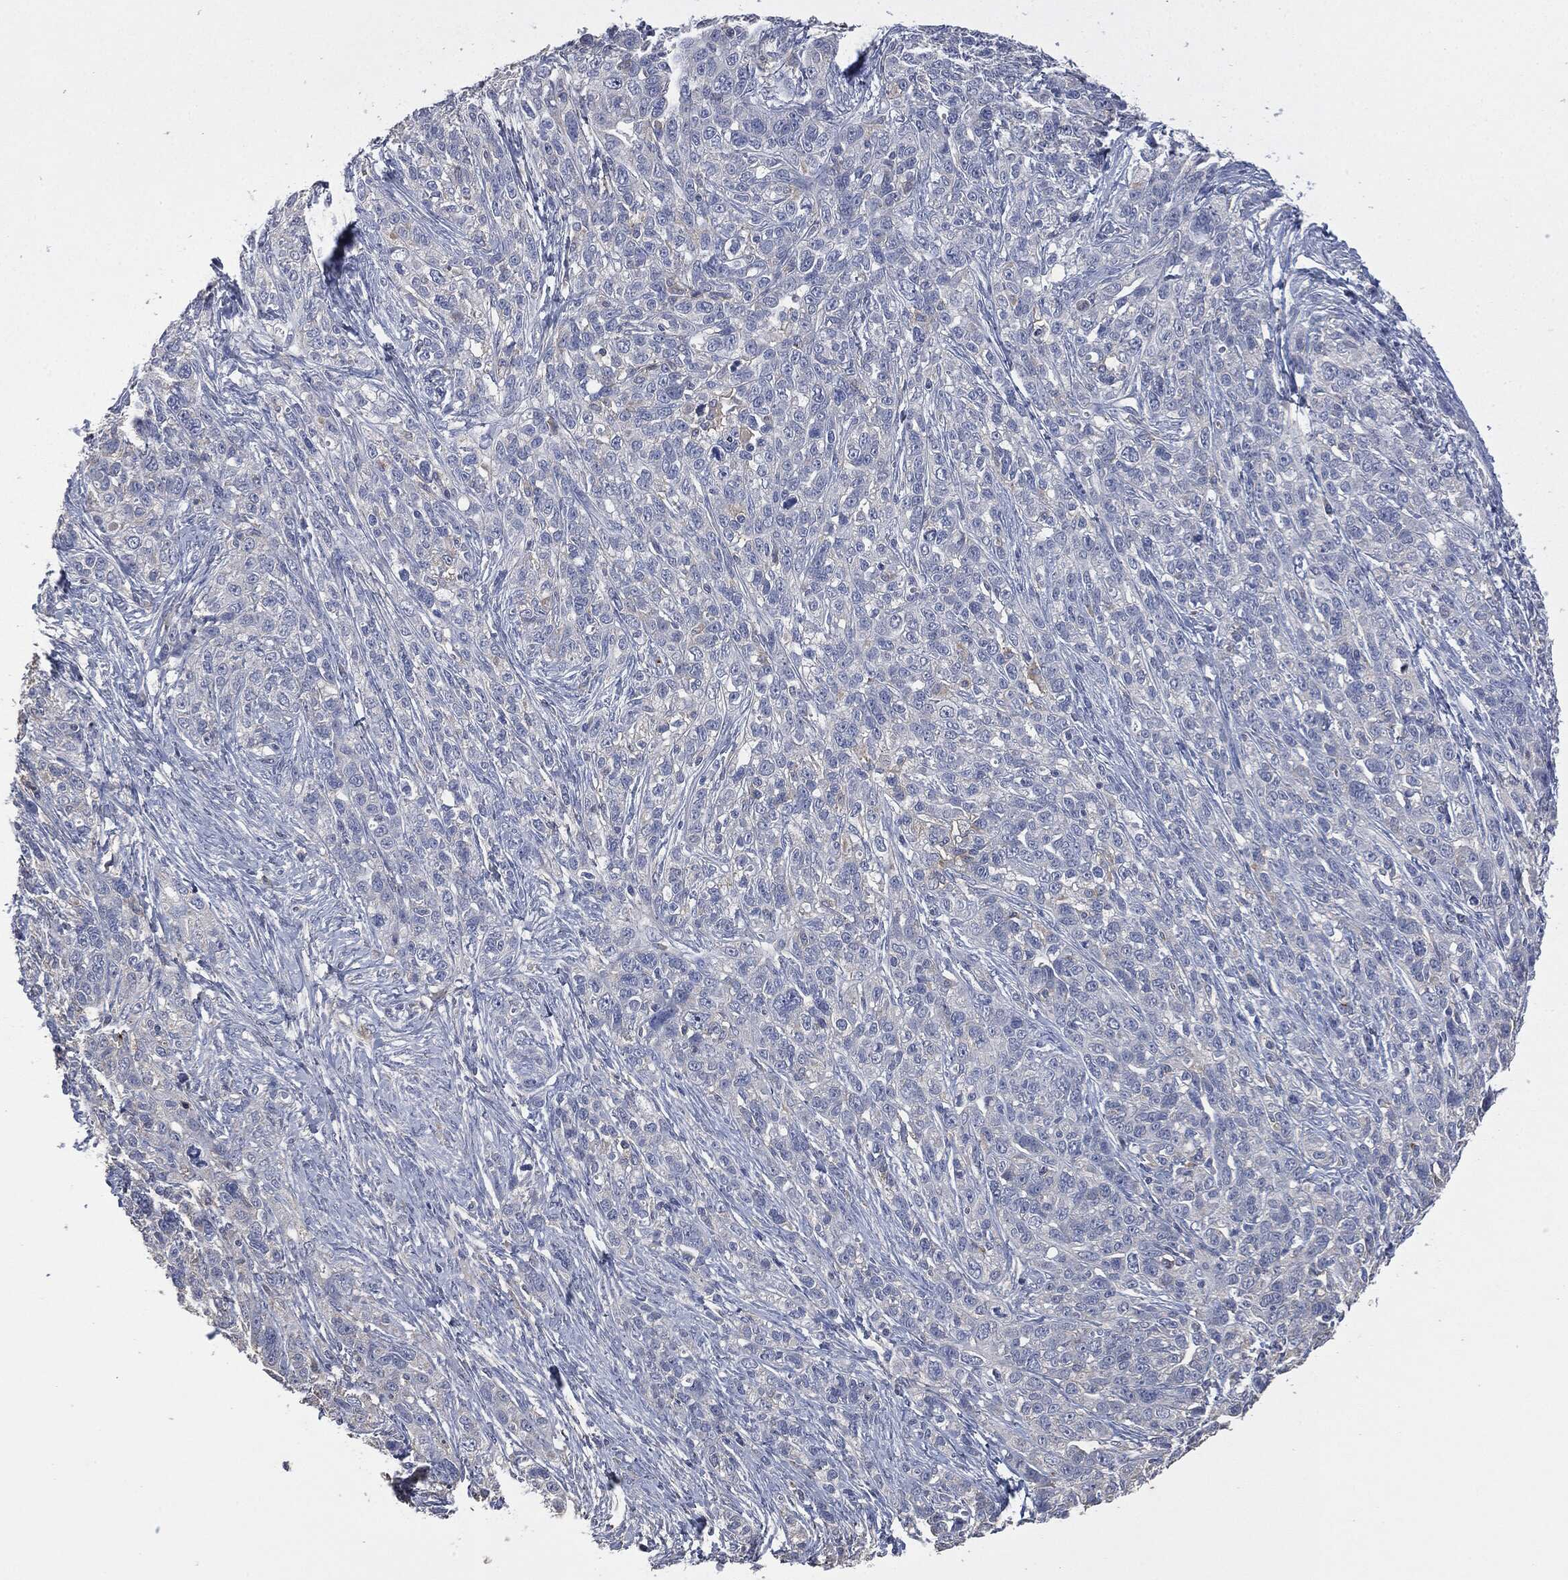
{"staining": {"intensity": "negative", "quantity": "none", "location": "none"}, "tissue": "ovarian cancer", "cell_type": "Tumor cells", "image_type": "cancer", "snomed": [{"axis": "morphology", "description": "Cystadenocarcinoma, serous, NOS"}, {"axis": "topography", "description": "Ovary"}], "caption": "Immunohistochemistry (IHC) of human ovarian cancer shows no expression in tumor cells.", "gene": "CD33", "patient": {"sex": "female", "age": 71}}